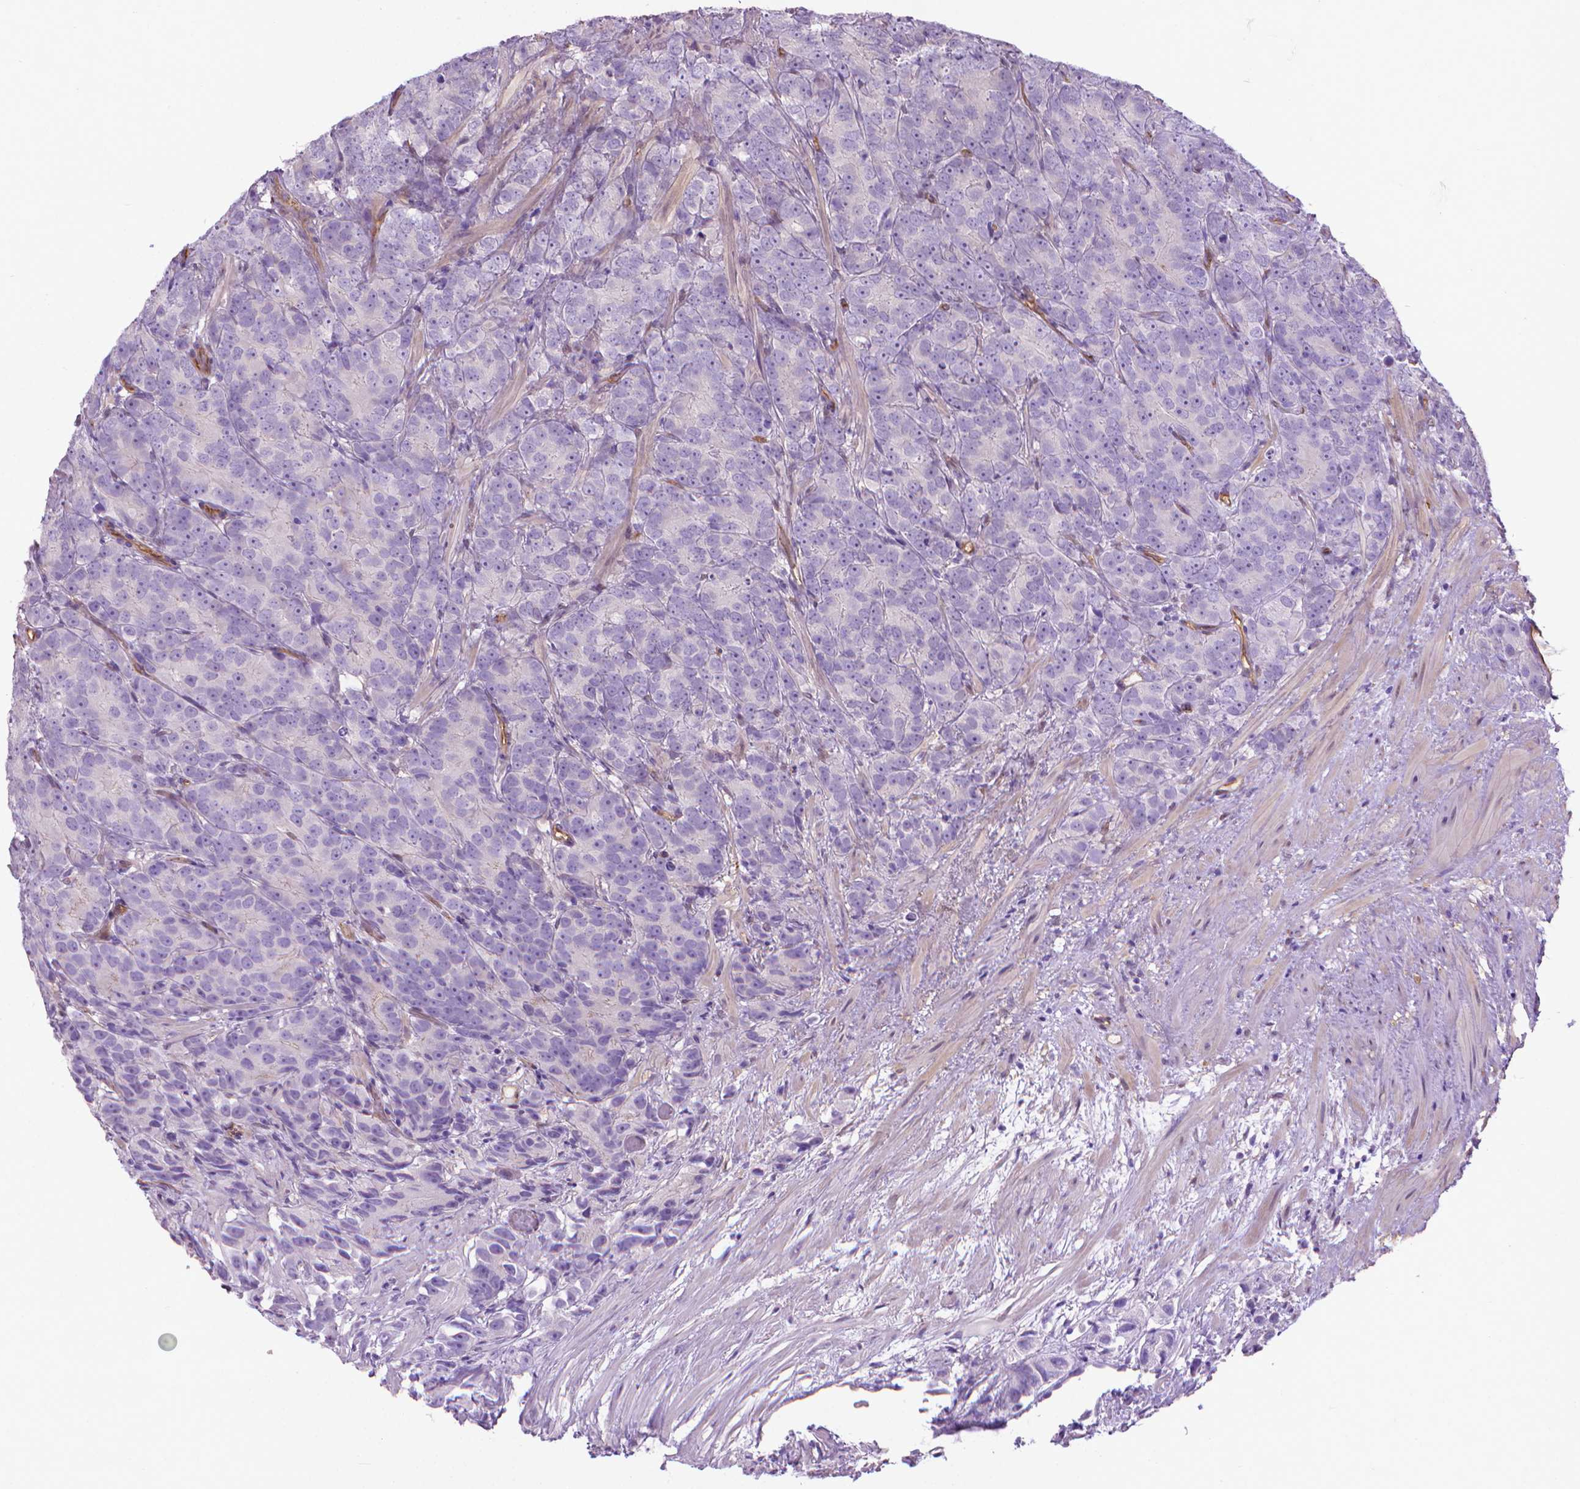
{"staining": {"intensity": "negative", "quantity": "none", "location": "none"}, "tissue": "prostate cancer", "cell_type": "Tumor cells", "image_type": "cancer", "snomed": [{"axis": "morphology", "description": "Adenocarcinoma, High grade"}, {"axis": "topography", "description": "Prostate"}], "caption": "Immunohistochemistry (IHC) micrograph of adenocarcinoma (high-grade) (prostate) stained for a protein (brown), which reveals no staining in tumor cells.", "gene": "CLIC4", "patient": {"sex": "male", "age": 90}}